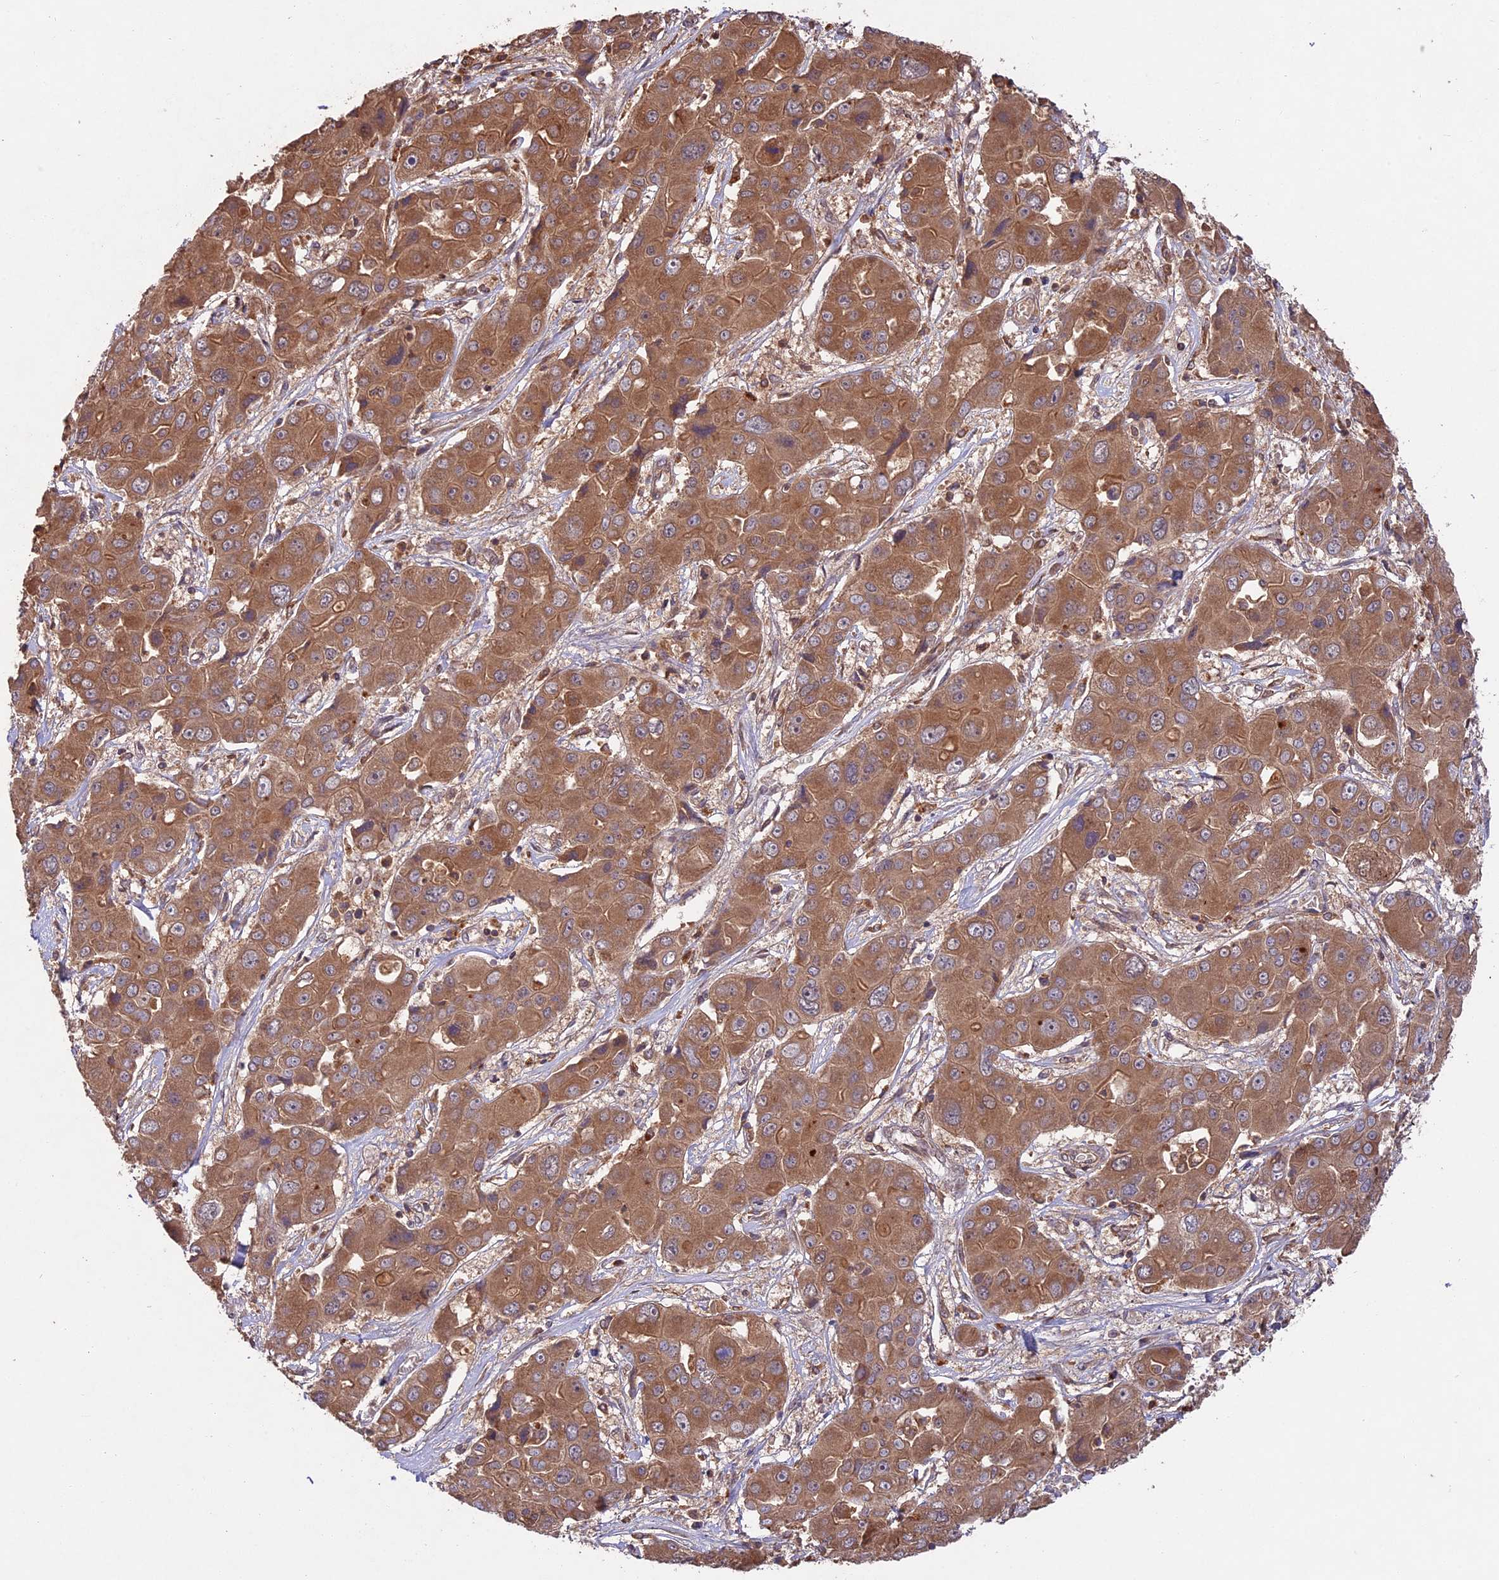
{"staining": {"intensity": "moderate", "quantity": ">75%", "location": "cytoplasmic/membranous"}, "tissue": "liver cancer", "cell_type": "Tumor cells", "image_type": "cancer", "snomed": [{"axis": "morphology", "description": "Cholangiocarcinoma"}, {"axis": "topography", "description": "Liver"}], "caption": "Protein staining of liver cancer tissue exhibits moderate cytoplasmic/membranous positivity in about >75% of tumor cells.", "gene": "CHAC1", "patient": {"sex": "male", "age": 67}}